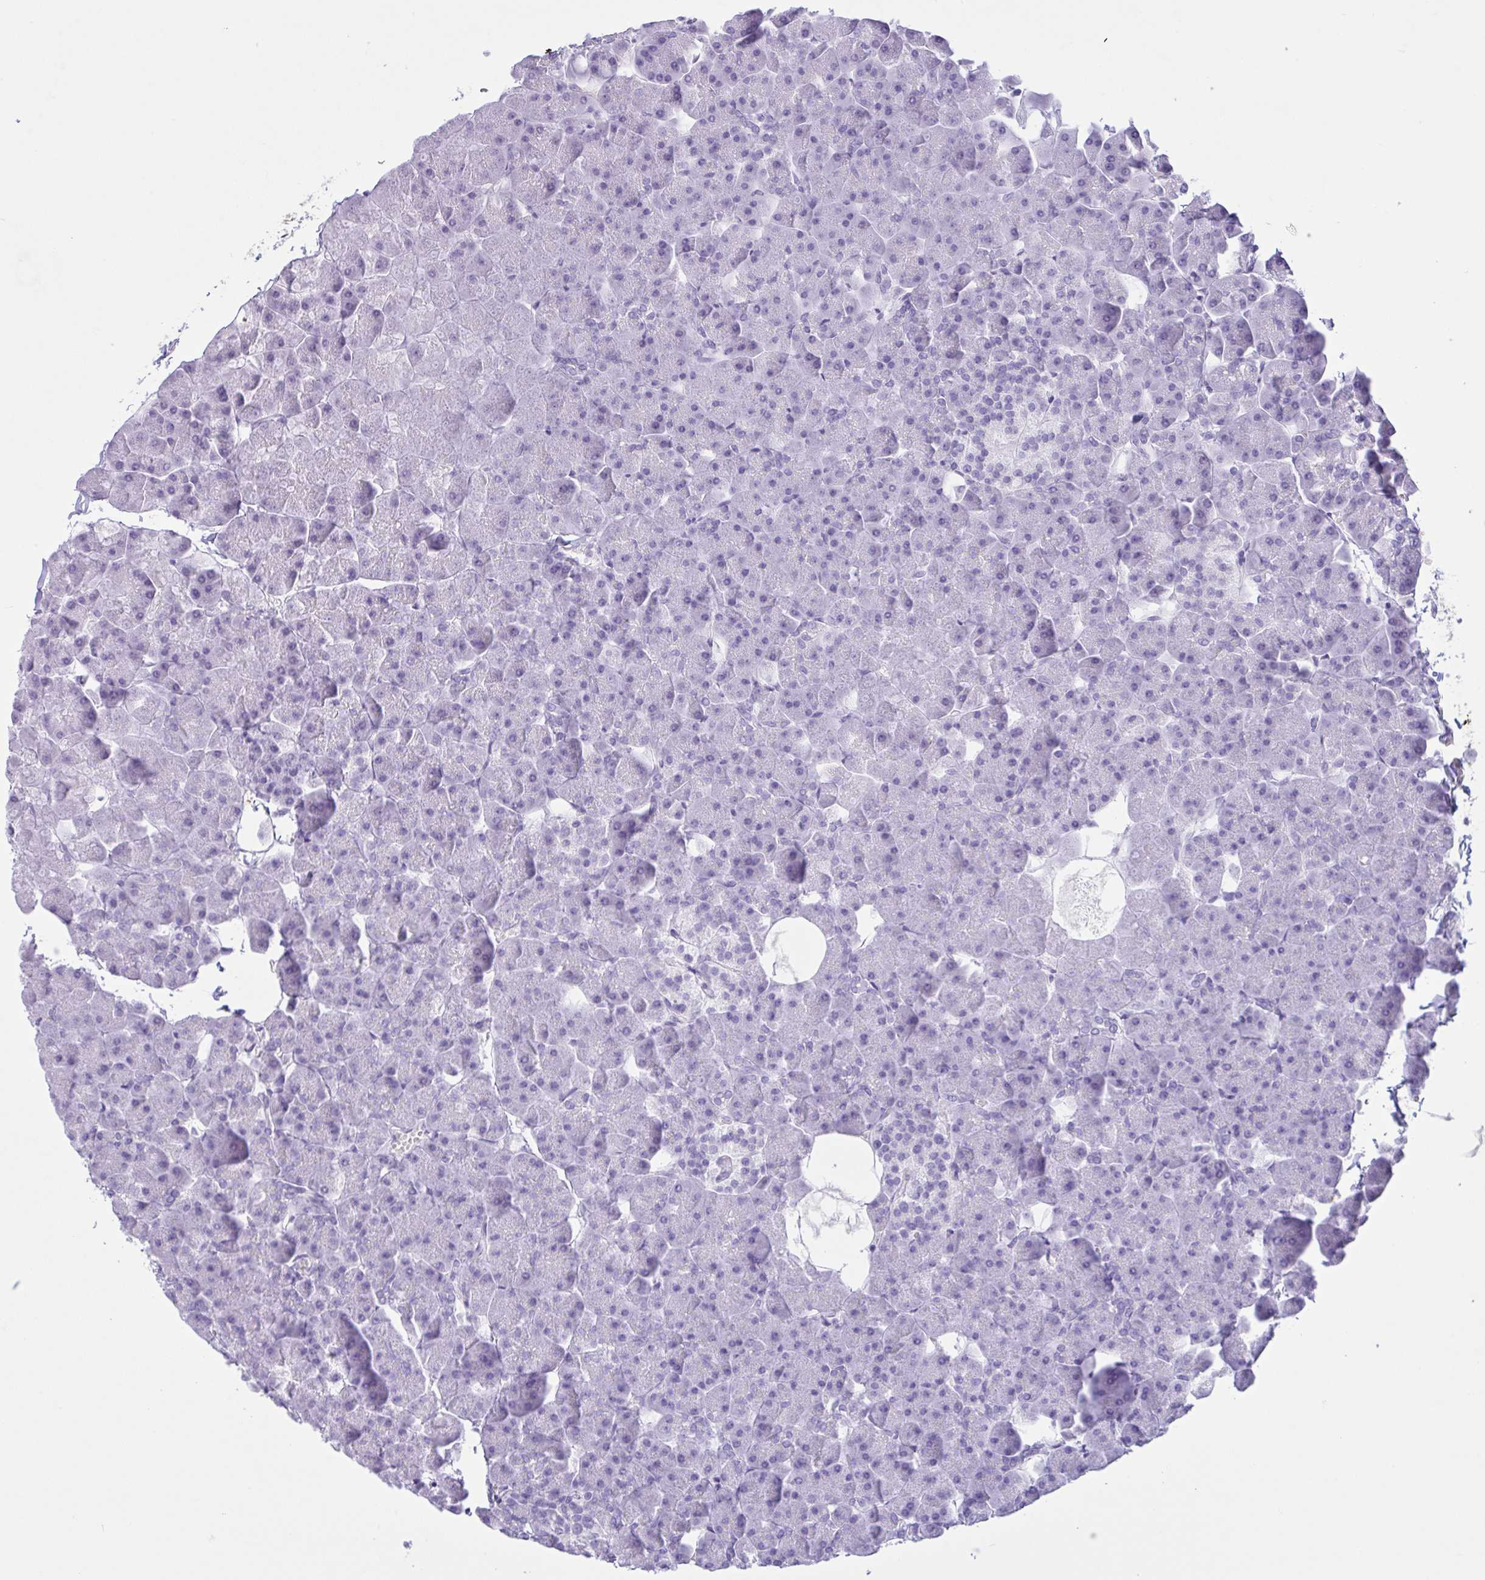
{"staining": {"intensity": "negative", "quantity": "none", "location": "none"}, "tissue": "pancreas", "cell_type": "Exocrine glandular cells", "image_type": "normal", "snomed": [{"axis": "morphology", "description": "Normal tissue, NOS"}, {"axis": "topography", "description": "Pancreas"}], "caption": "This photomicrograph is of unremarkable pancreas stained with immunohistochemistry (IHC) to label a protein in brown with the nuclei are counter-stained blue. There is no positivity in exocrine glandular cells. Brightfield microscopy of immunohistochemistry stained with DAB (brown) and hematoxylin (blue), captured at high magnification.", "gene": "LARGE2", "patient": {"sex": "male", "age": 35}}